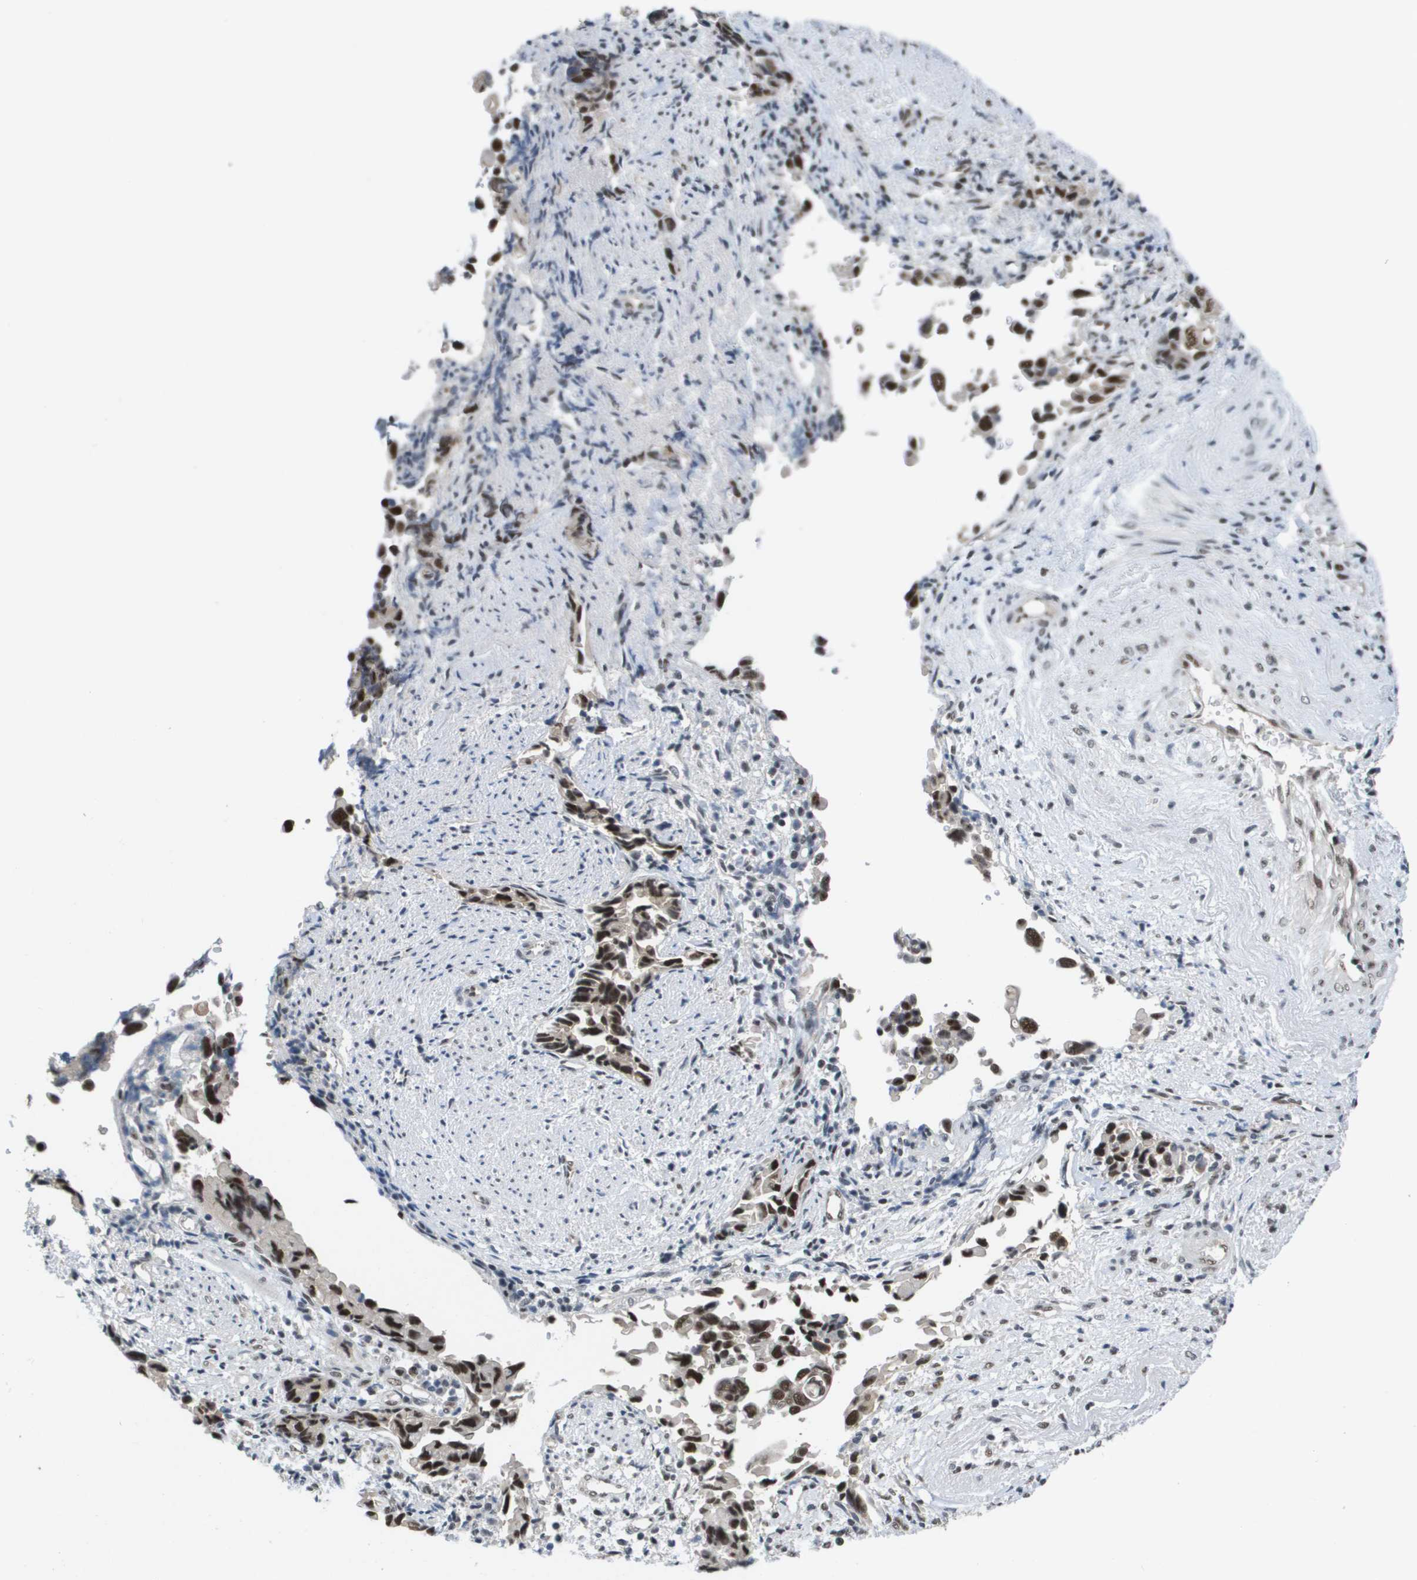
{"staining": {"intensity": "strong", "quantity": ">75%", "location": "nuclear"}, "tissue": "liver cancer", "cell_type": "Tumor cells", "image_type": "cancer", "snomed": [{"axis": "morphology", "description": "Cholangiocarcinoma"}, {"axis": "topography", "description": "Liver"}], "caption": "Protein analysis of liver cancer (cholangiocarcinoma) tissue reveals strong nuclear expression in about >75% of tumor cells.", "gene": "ISY1", "patient": {"sex": "female", "age": 79}}